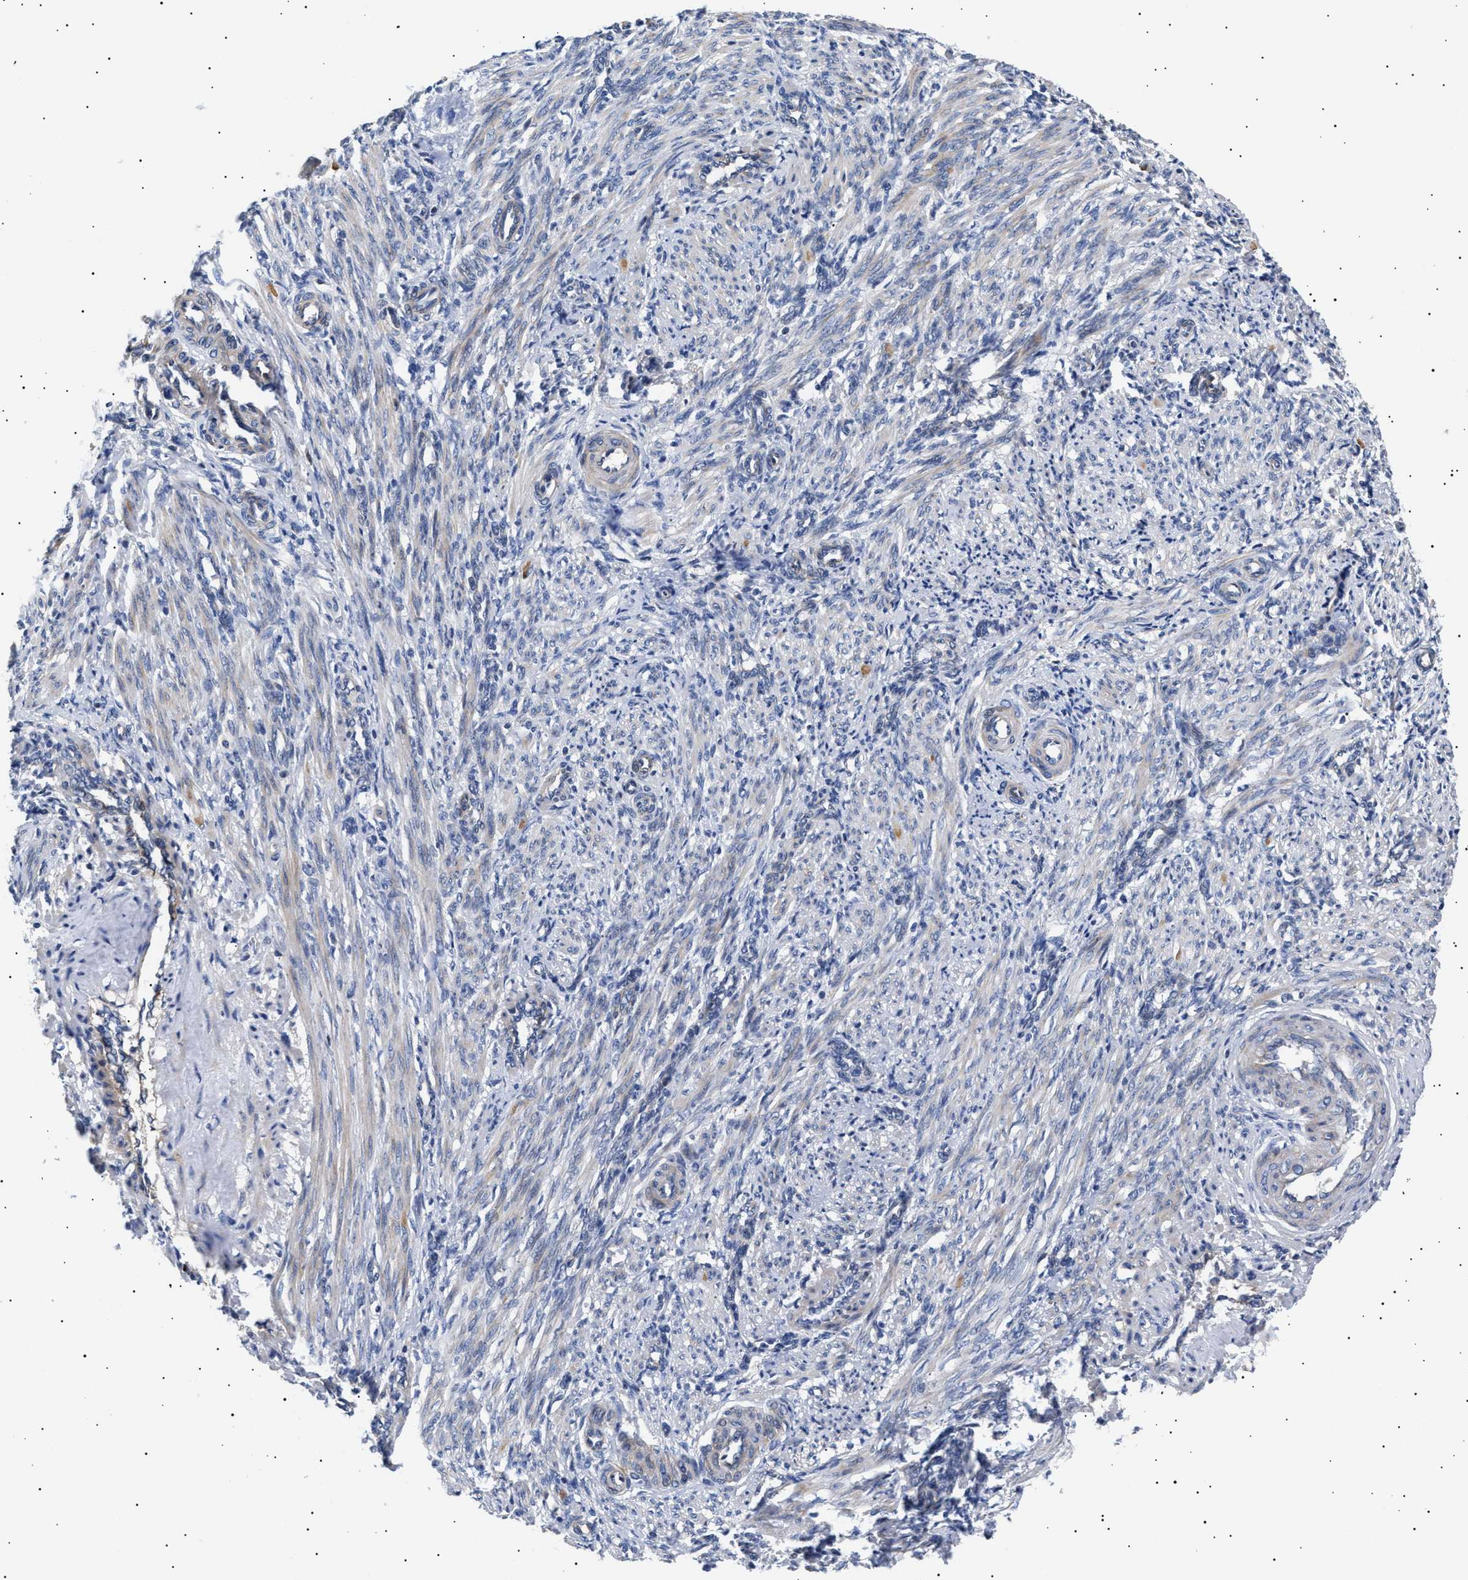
{"staining": {"intensity": "weak", "quantity": "25%-75%", "location": "cytoplasmic/membranous"}, "tissue": "smooth muscle", "cell_type": "Smooth muscle cells", "image_type": "normal", "snomed": [{"axis": "morphology", "description": "Normal tissue, NOS"}, {"axis": "topography", "description": "Endometrium"}], "caption": "Normal smooth muscle displays weak cytoplasmic/membranous expression in about 25%-75% of smooth muscle cells.", "gene": "HEMGN", "patient": {"sex": "female", "age": 33}}